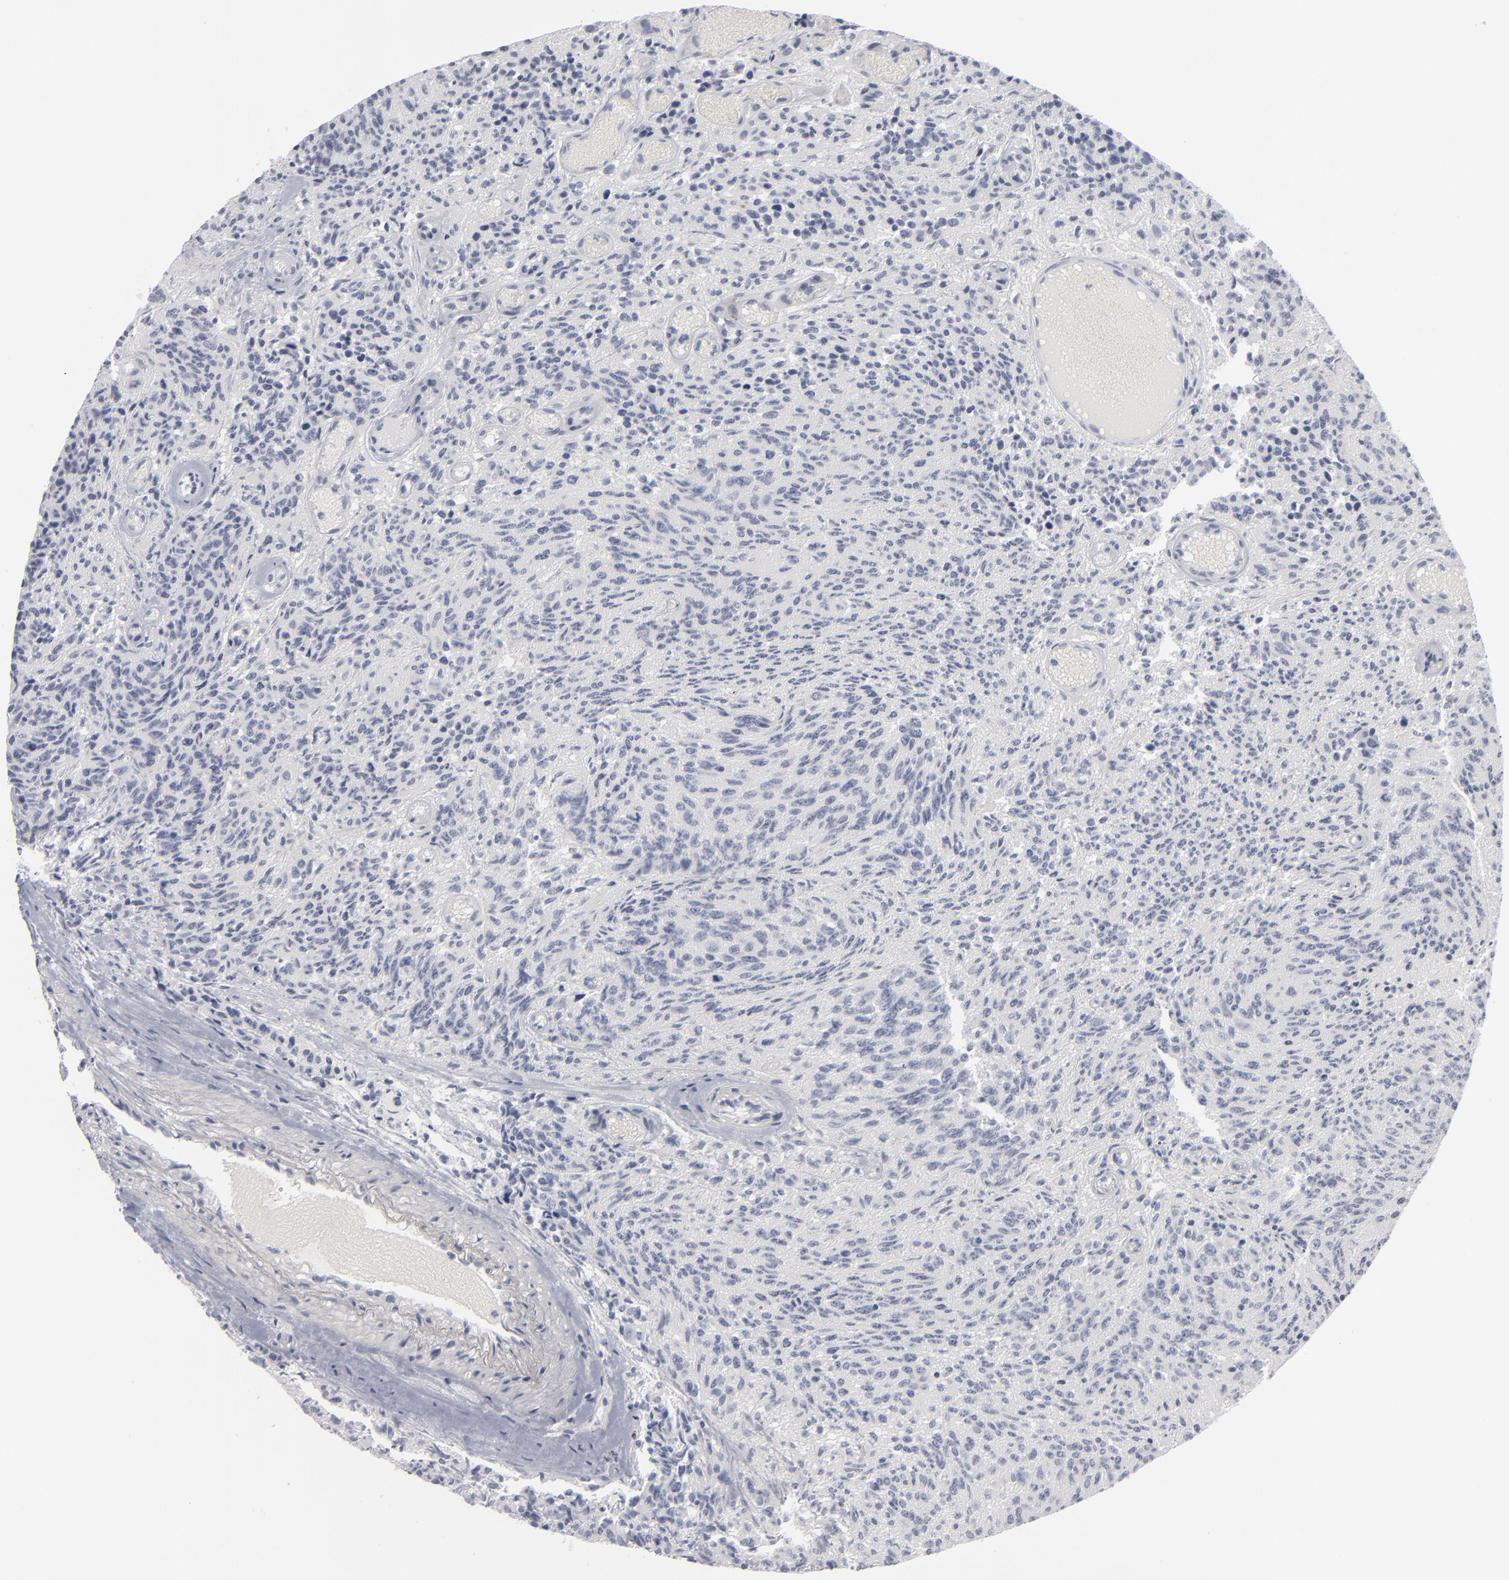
{"staining": {"intensity": "negative", "quantity": "none", "location": "none"}, "tissue": "glioma", "cell_type": "Tumor cells", "image_type": "cancer", "snomed": [{"axis": "morphology", "description": "Glioma, malignant, High grade"}, {"axis": "topography", "description": "Brain"}], "caption": "A high-resolution micrograph shows immunohistochemistry staining of glioma, which shows no significant positivity in tumor cells.", "gene": "KIAA1210", "patient": {"sex": "male", "age": 36}}